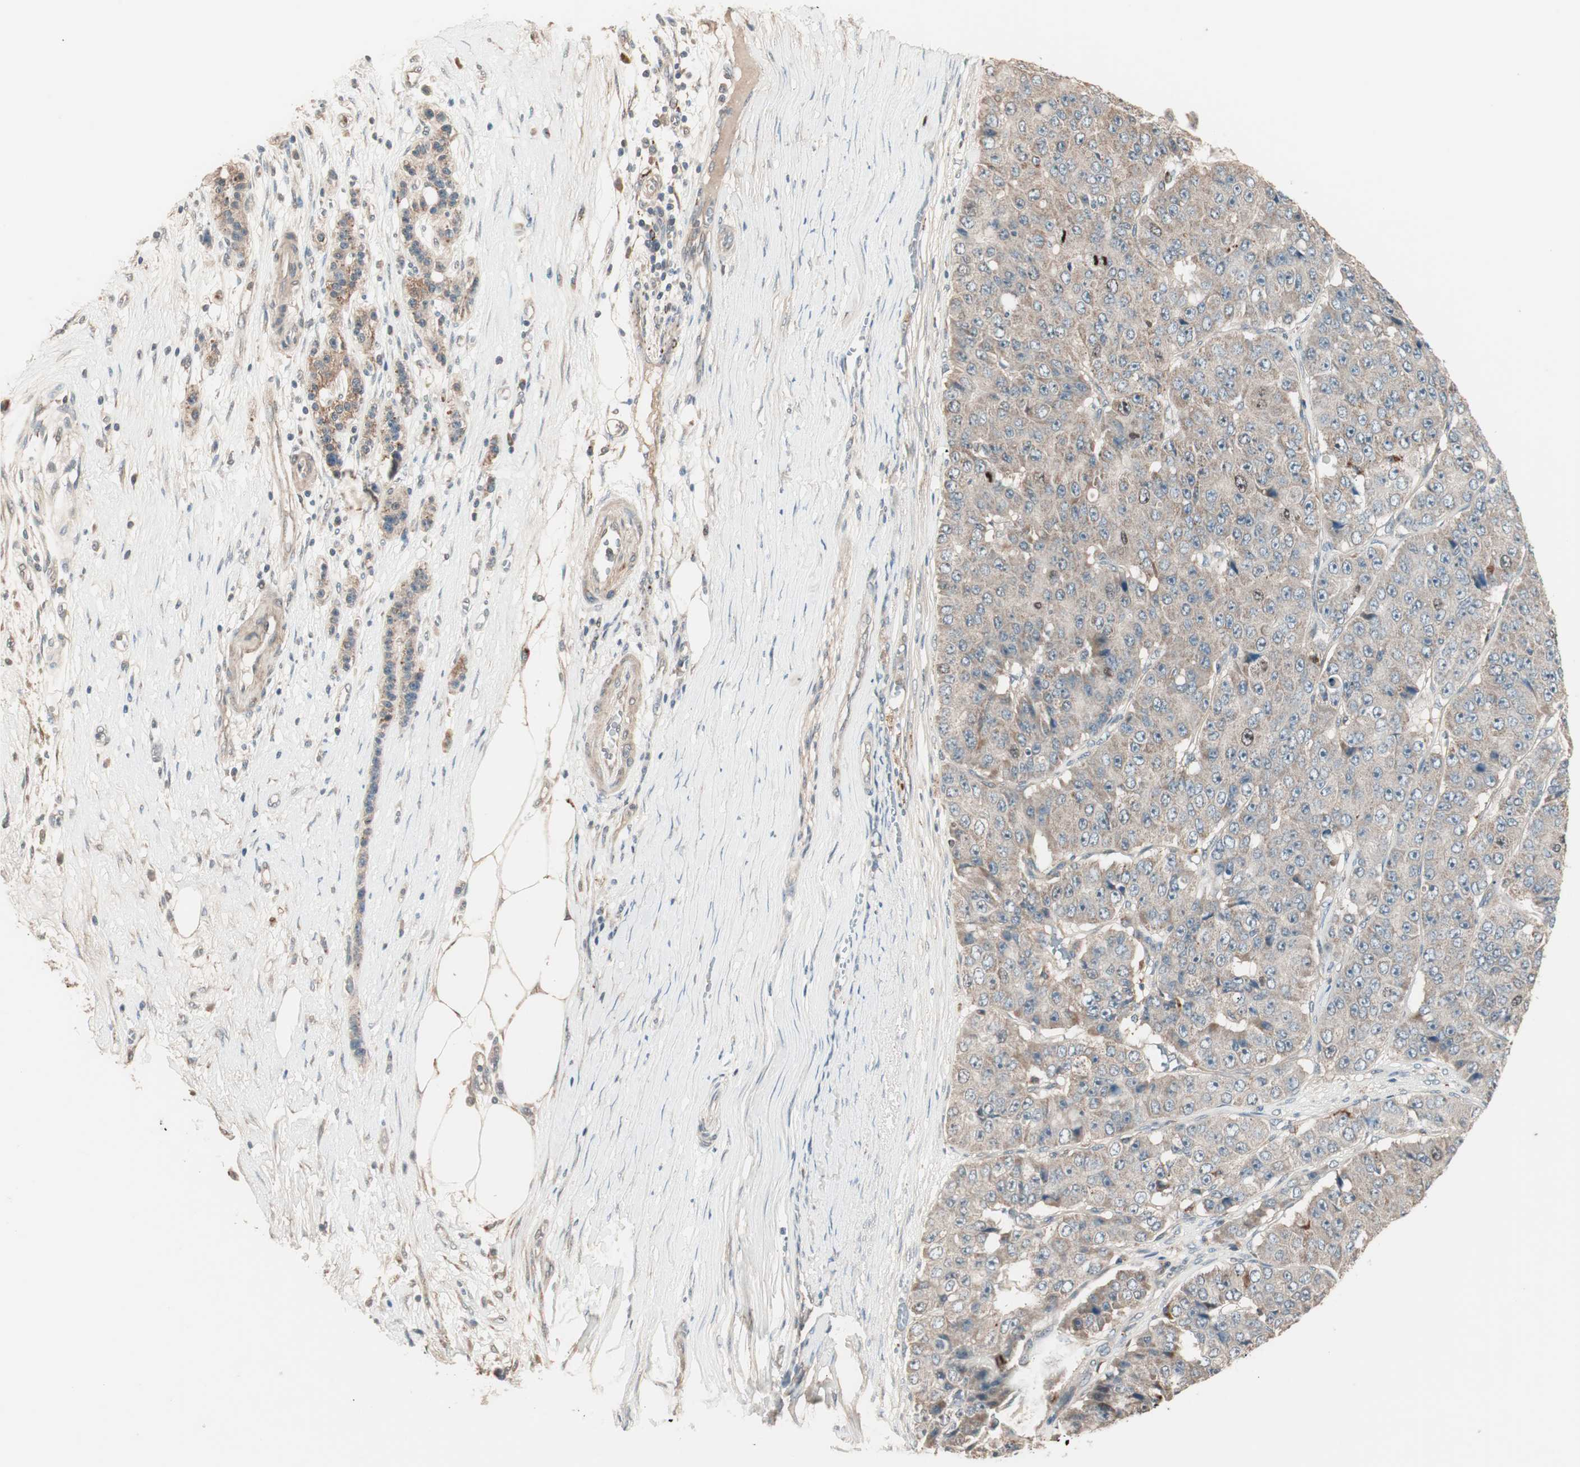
{"staining": {"intensity": "weak", "quantity": ">75%", "location": "cytoplasmic/membranous"}, "tissue": "pancreatic cancer", "cell_type": "Tumor cells", "image_type": "cancer", "snomed": [{"axis": "morphology", "description": "Adenocarcinoma, NOS"}, {"axis": "topography", "description": "Pancreas"}], "caption": "The photomicrograph displays immunohistochemical staining of pancreatic cancer (adenocarcinoma). There is weak cytoplasmic/membranous expression is identified in about >75% of tumor cells.", "gene": "NFRKB", "patient": {"sex": "male", "age": 50}}